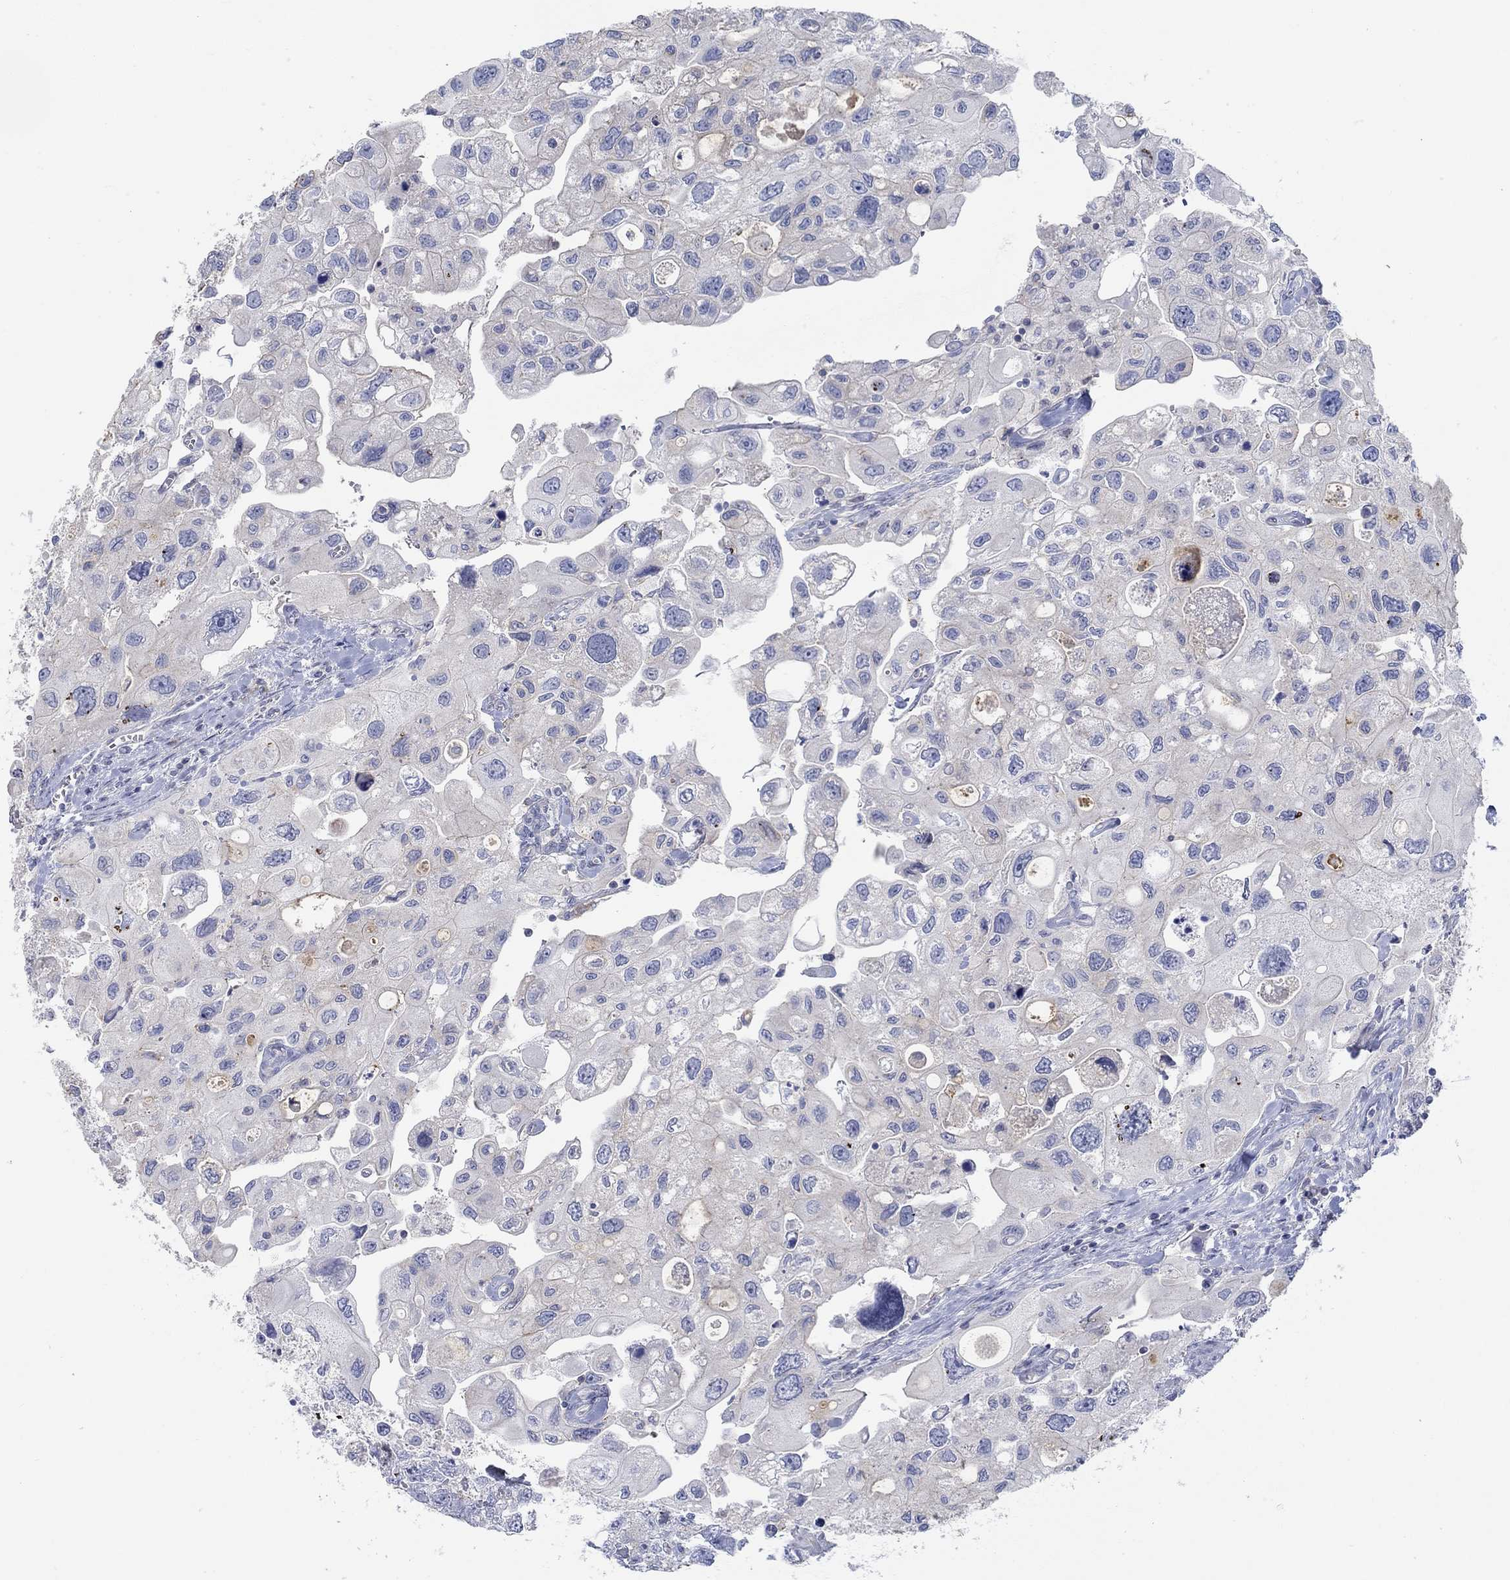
{"staining": {"intensity": "negative", "quantity": "none", "location": "none"}, "tissue": "urothelial cancer", "cell_type": "Tumor cells", "image_type": "cancer", "snomed": [{"axis": "morphology", "description": "Urothelial carcinoma, High grade"}, {"axis": "topography", "description": "Urinary bladder"}], "caption": "Immunohistochemistry (IHC) histopathology image of neoplastic tissue: urothelial cancer stained with DAB (3,3'-diaminobenzidine) demonstrates no significant protein expression in tumor cells.", "gene": "NAV3", "patient": {"sex": "male", "age": 59}}